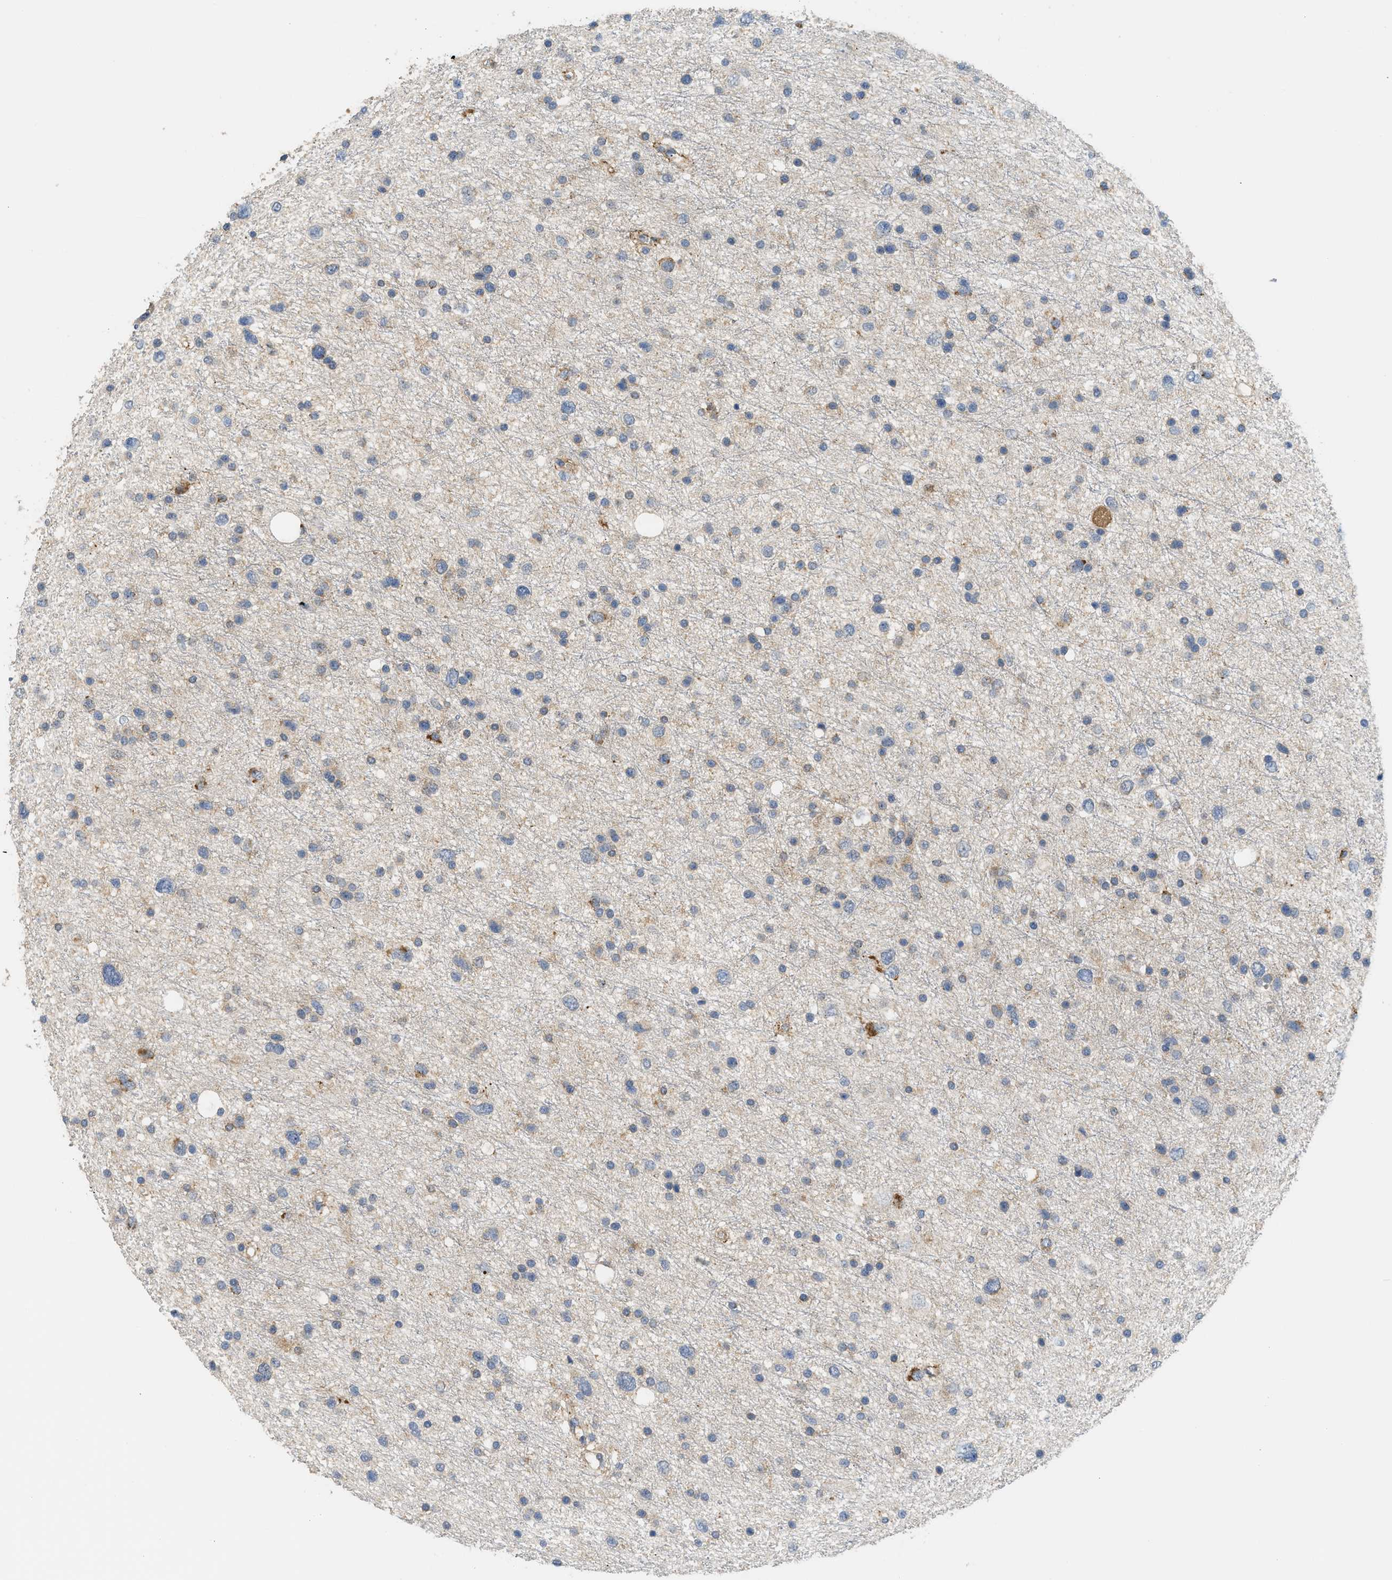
{"staining": {"intensity": "negative", "quantity": "none", "location": "none"}, "tissue": "glioma", "cell_type": "Tumor cells", "image_type": "cancer", "snomed": [{"axis": "morphology", "description": "Glioma, malignant, Low grade"}, {"axis": "topography", "description": "Brain"}], "caption": "IHC micrograph of malignant low-grade glioma stained for a protein (brown), which shows no positivity in tumor cells.", "gene": "RHBDF2", "patient": {"sex": "female", "age": 37}}